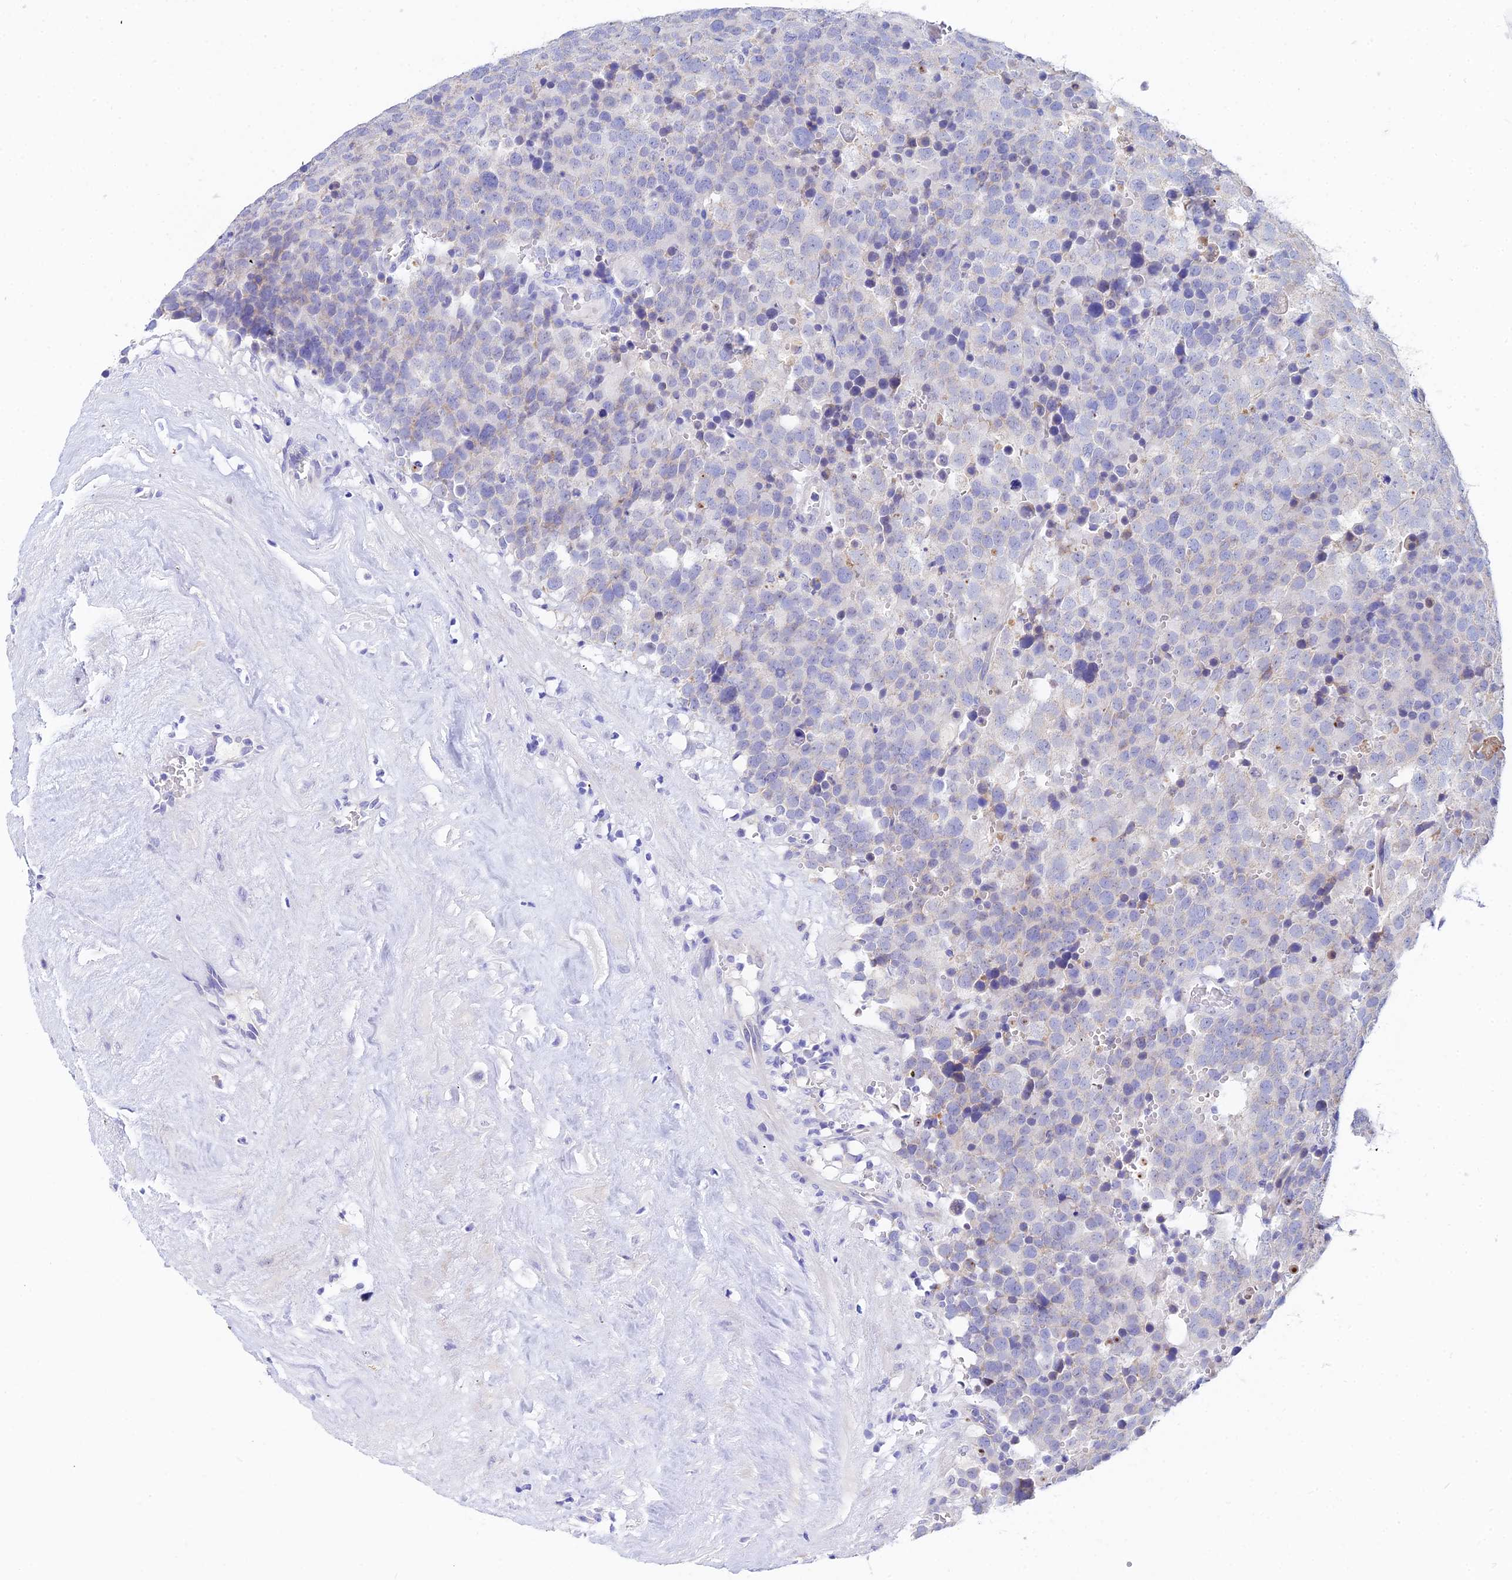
{"staining": {"intensity": "weak", "quantity": "<25%", "location": "cytoplasmic/membranous"}, "tissue": "testis cancer", "cell_type": "Tumor cells", "image_type": "cancer", "snomed": [{"axis": "morphology", "description": "Seminoma, NOS"}, {"axis": "topography", "description": "Testis"}], "caption": "Human testis seminoma stained for a protein using IHC displays no staining in tumor cells.", "gene": "CEP41", "patient": {"sex": "male", "age": 71}}